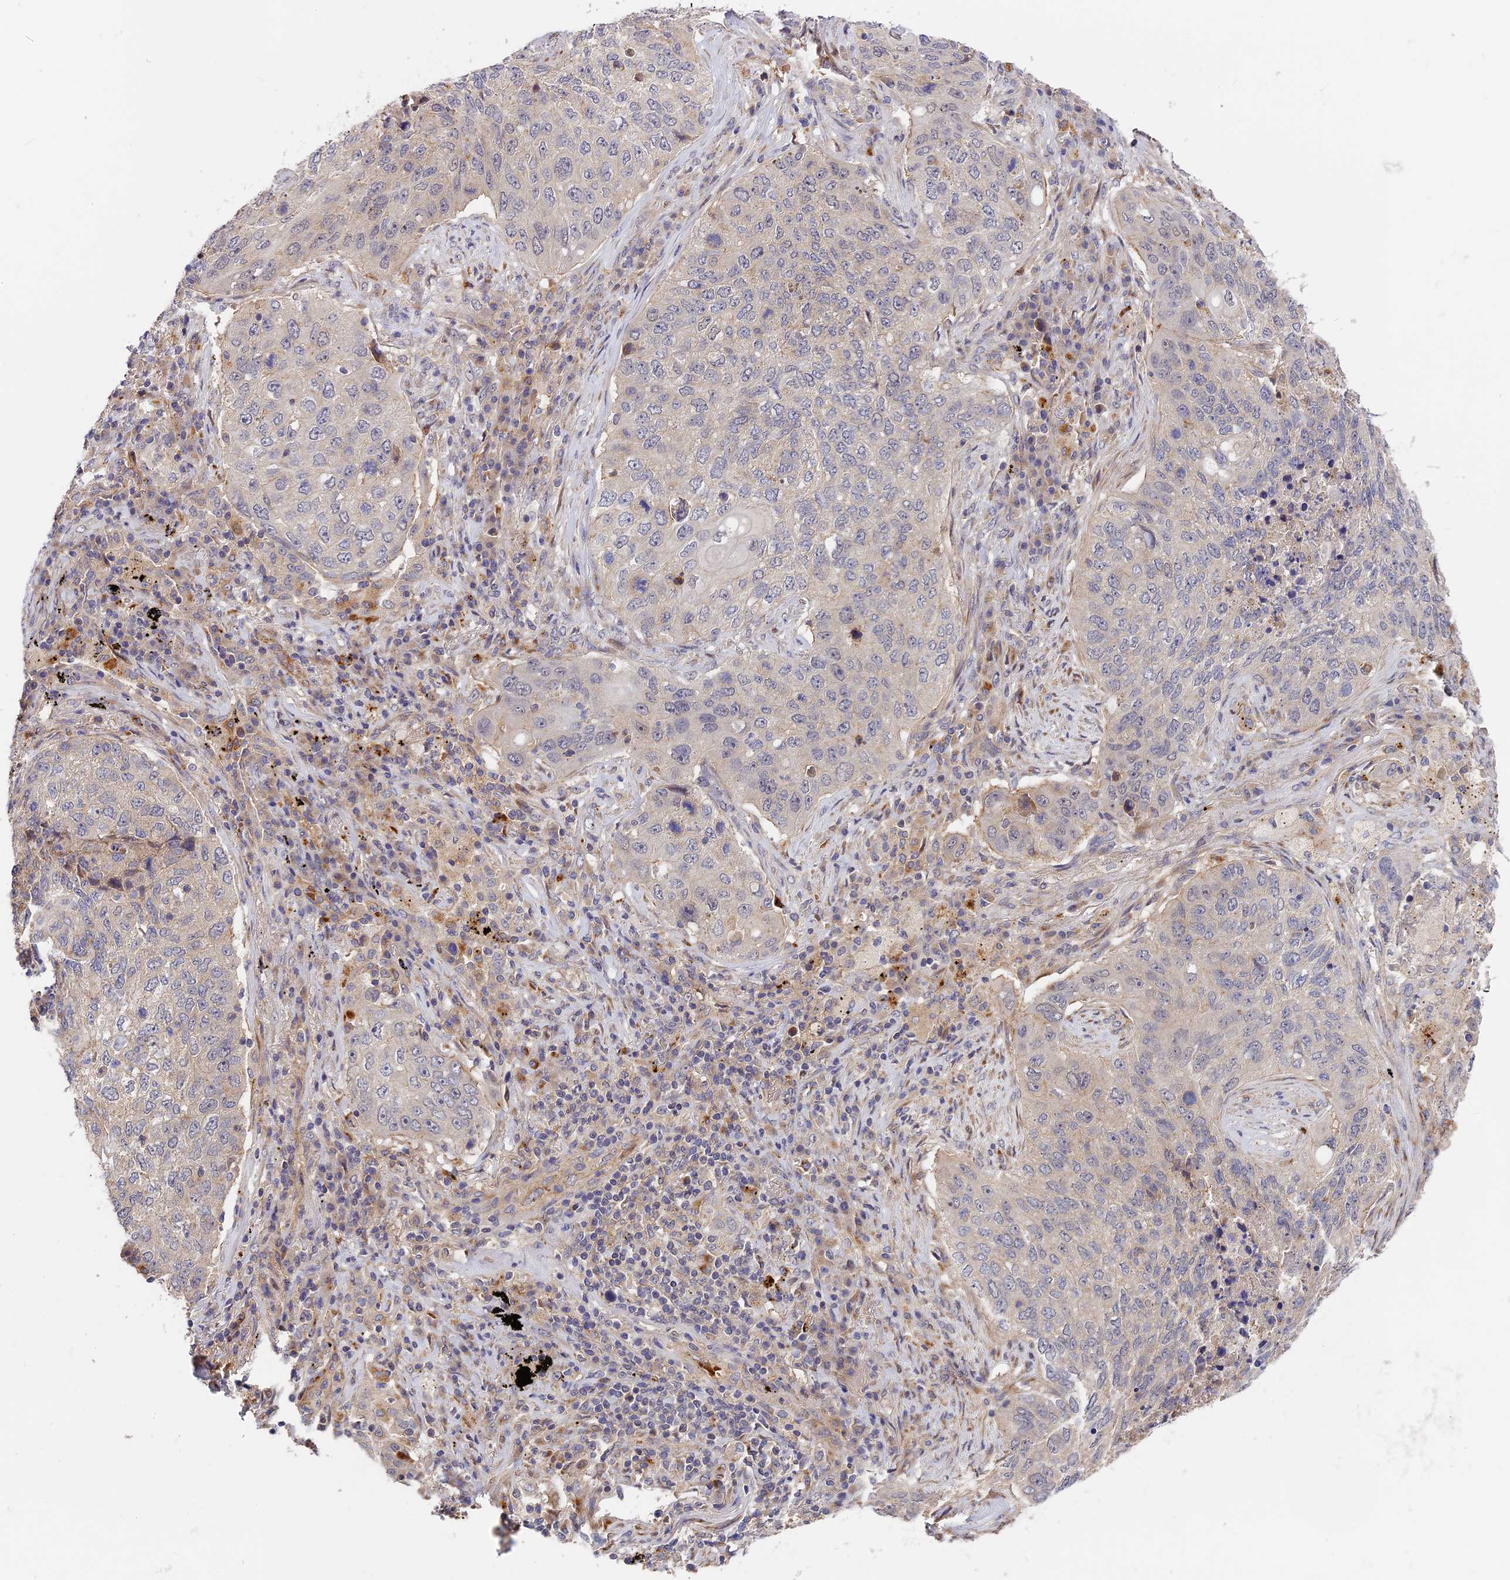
{"staining": {"intensity": "negative", "quantity": "none", "location": "none"}, "tissue": "lung cancer", "cell_type": "Tumor cells", "image_type": "cancer", "snomed": [{"axis": "morphology", "description": "Squamous cell carcinoma, NOS"}, {"axis": "topography", "description": "Lung"}], "caption": "A high-resolution histopathology image shows IHC staining of squamous cell carcinoma (lung), which exhibits no significant expression in tumor cells. (DAB (3,3'-diaminobenzidine) immunohistochemistry visualized using brightfield microscopy, high magnification).", "gene": "MISP3", "patient": {"sex": "female", "age": 63}}